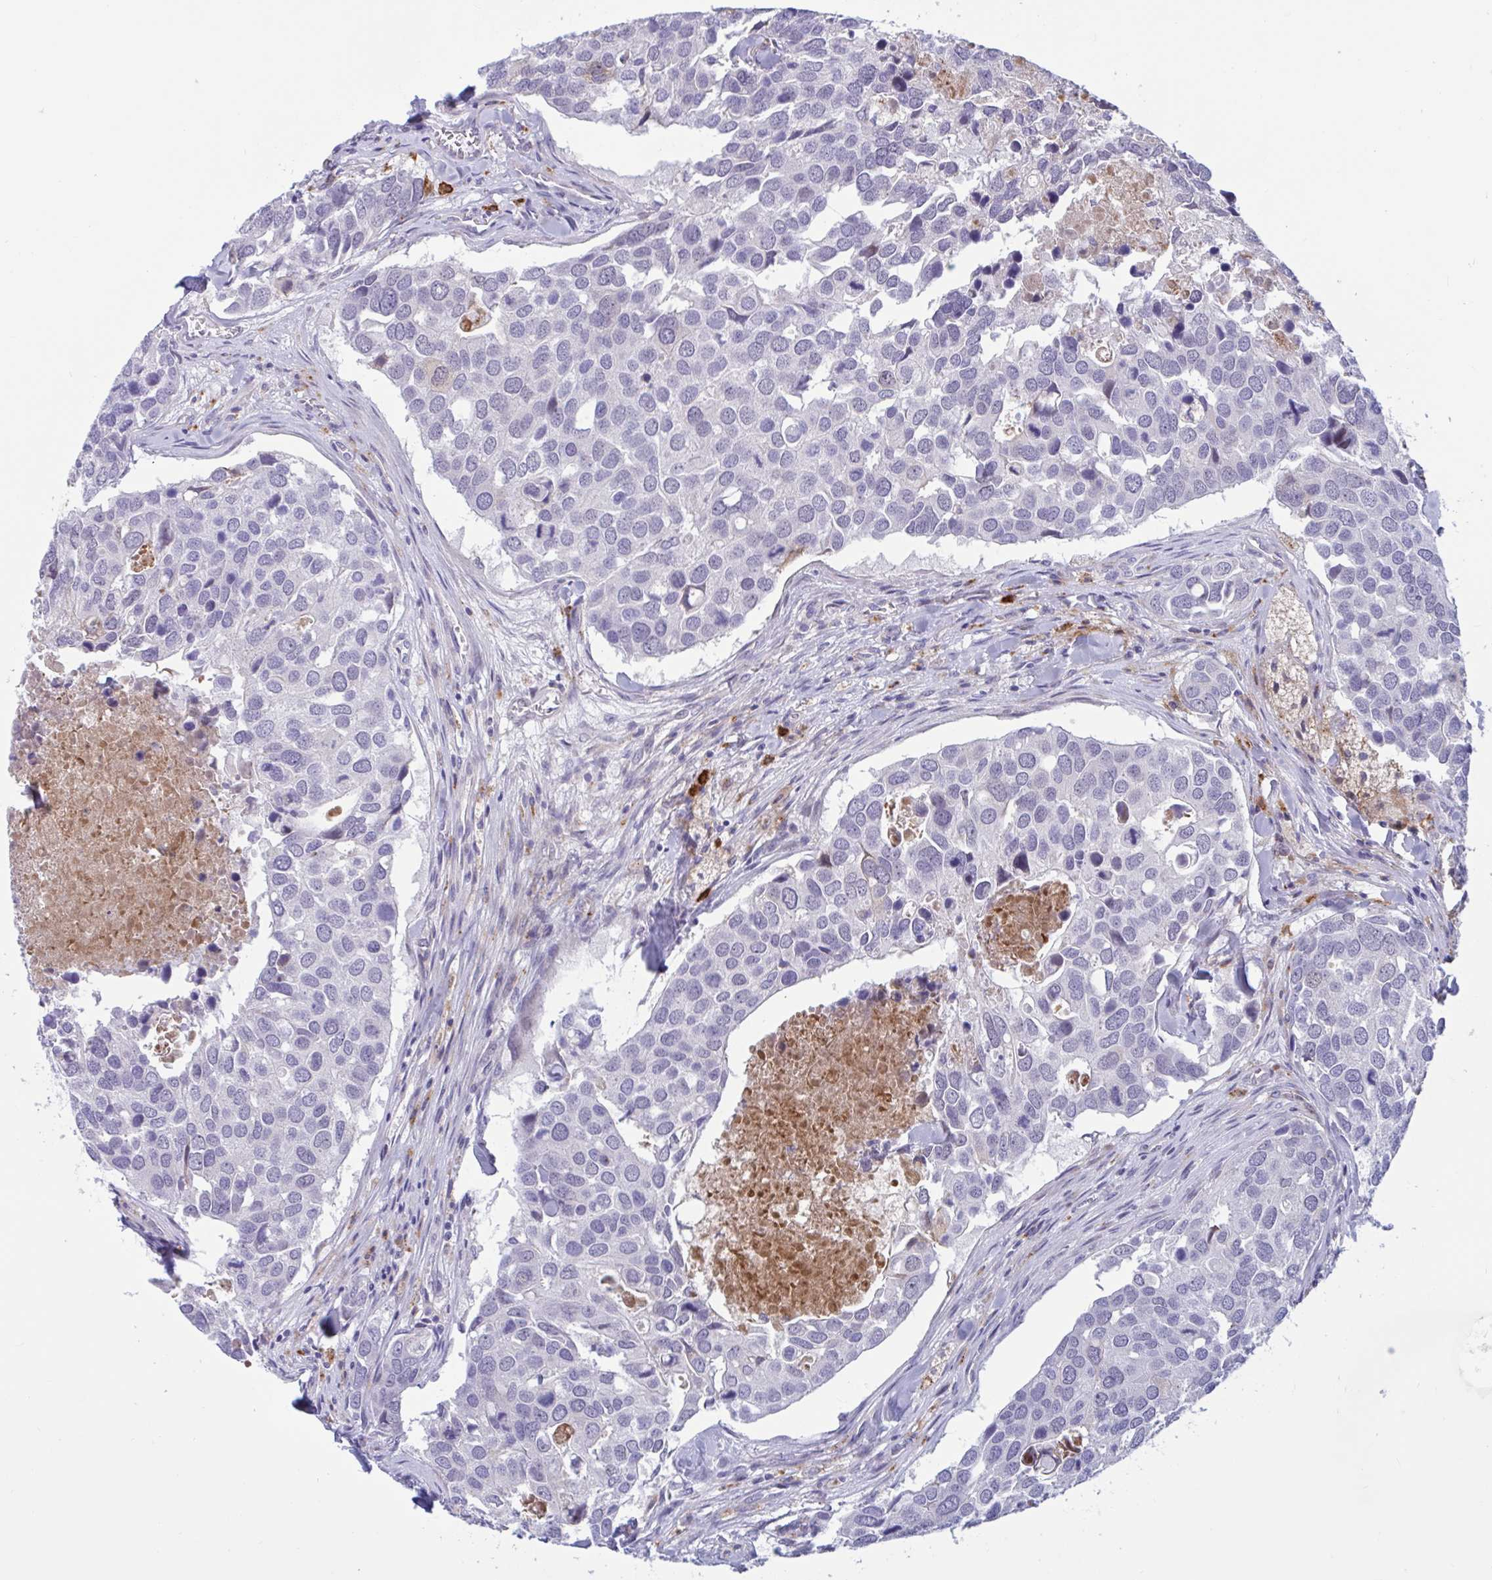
{"staining": {"intensity": "negative", "quantity": "none", "location": "none"}, "tissue": "breast cancer", "cell_type": "Tumor cells", "image_type": "cancer", "snomed": [{"axis": "morphology", "description": "Duct carcinoma"}, {"axis": "topography", "description": "Breast"}], "caption": "Tumor cells are negative for brown protein staining in breast invasive ductal carcinoma. The staining is performed using DAB brown chromogen with nuclei counter-stained in using hematoxylin.", "gene": "FAM219B", "patient": {"sex": "female", "age": 83}}